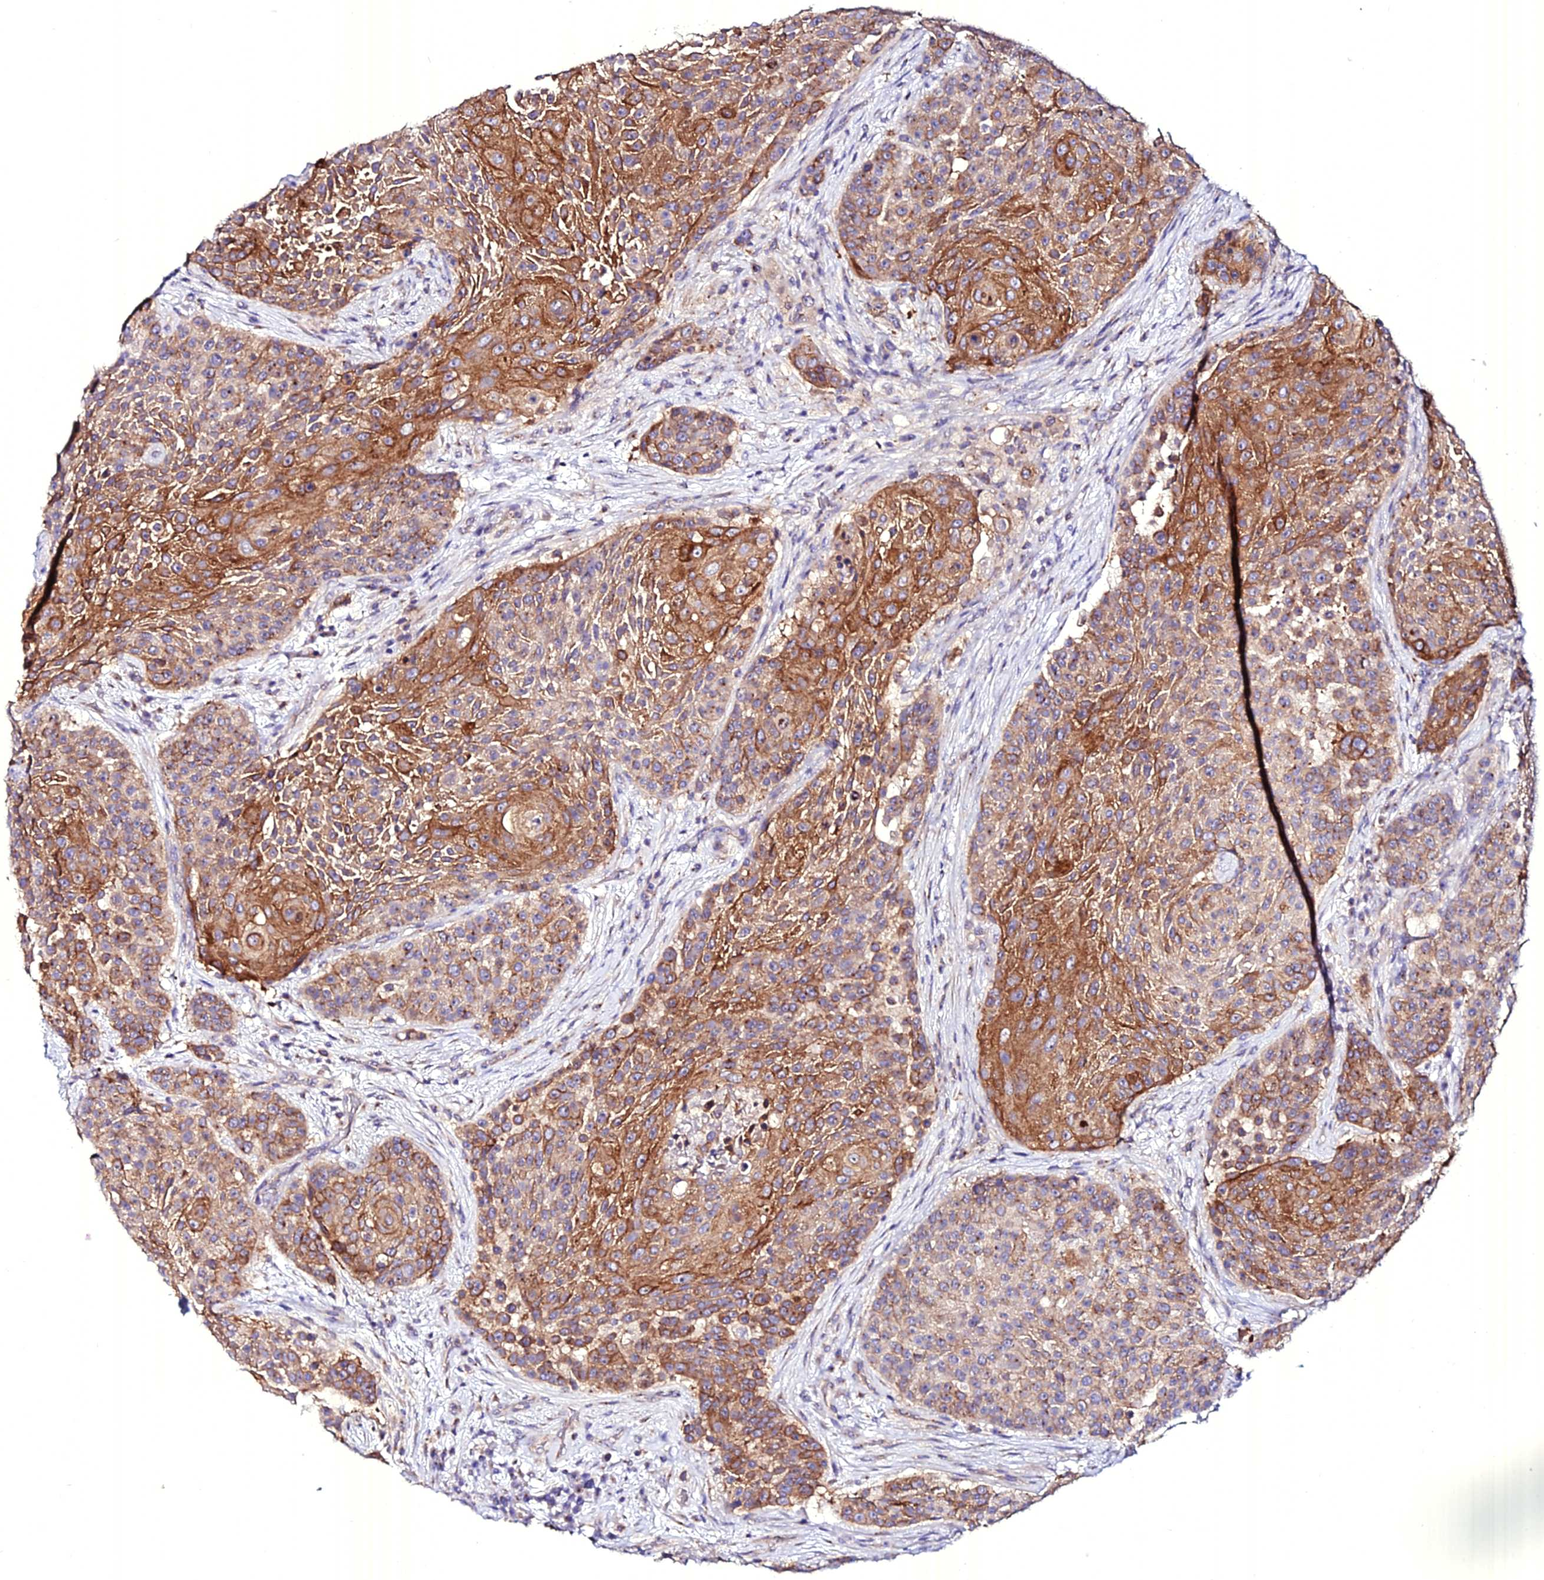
{"staining": {"intensity": "moderate", "quantity": ">75%", "location": "cytoplasmic/membranous"}, "tissue": "urothelial cancer", "cell_type": "Tumor cells", "image_type": "cancer", "snomed": [{"axis": "morphology", "description": "Urothelial carcinoma, High grade"}, {"axis": "topography", "description": "Urinary bladder"}], "caption": "A micrograph of high-grade urothelial carcinoma stained for a protein shows moderate cytoplasmic/membranous brown staining in tumor cells. (IHC, brightfield microscopy, high magnification).", "gene": "ATG16L2", "patient": {"sex": "female", "age": 63}}